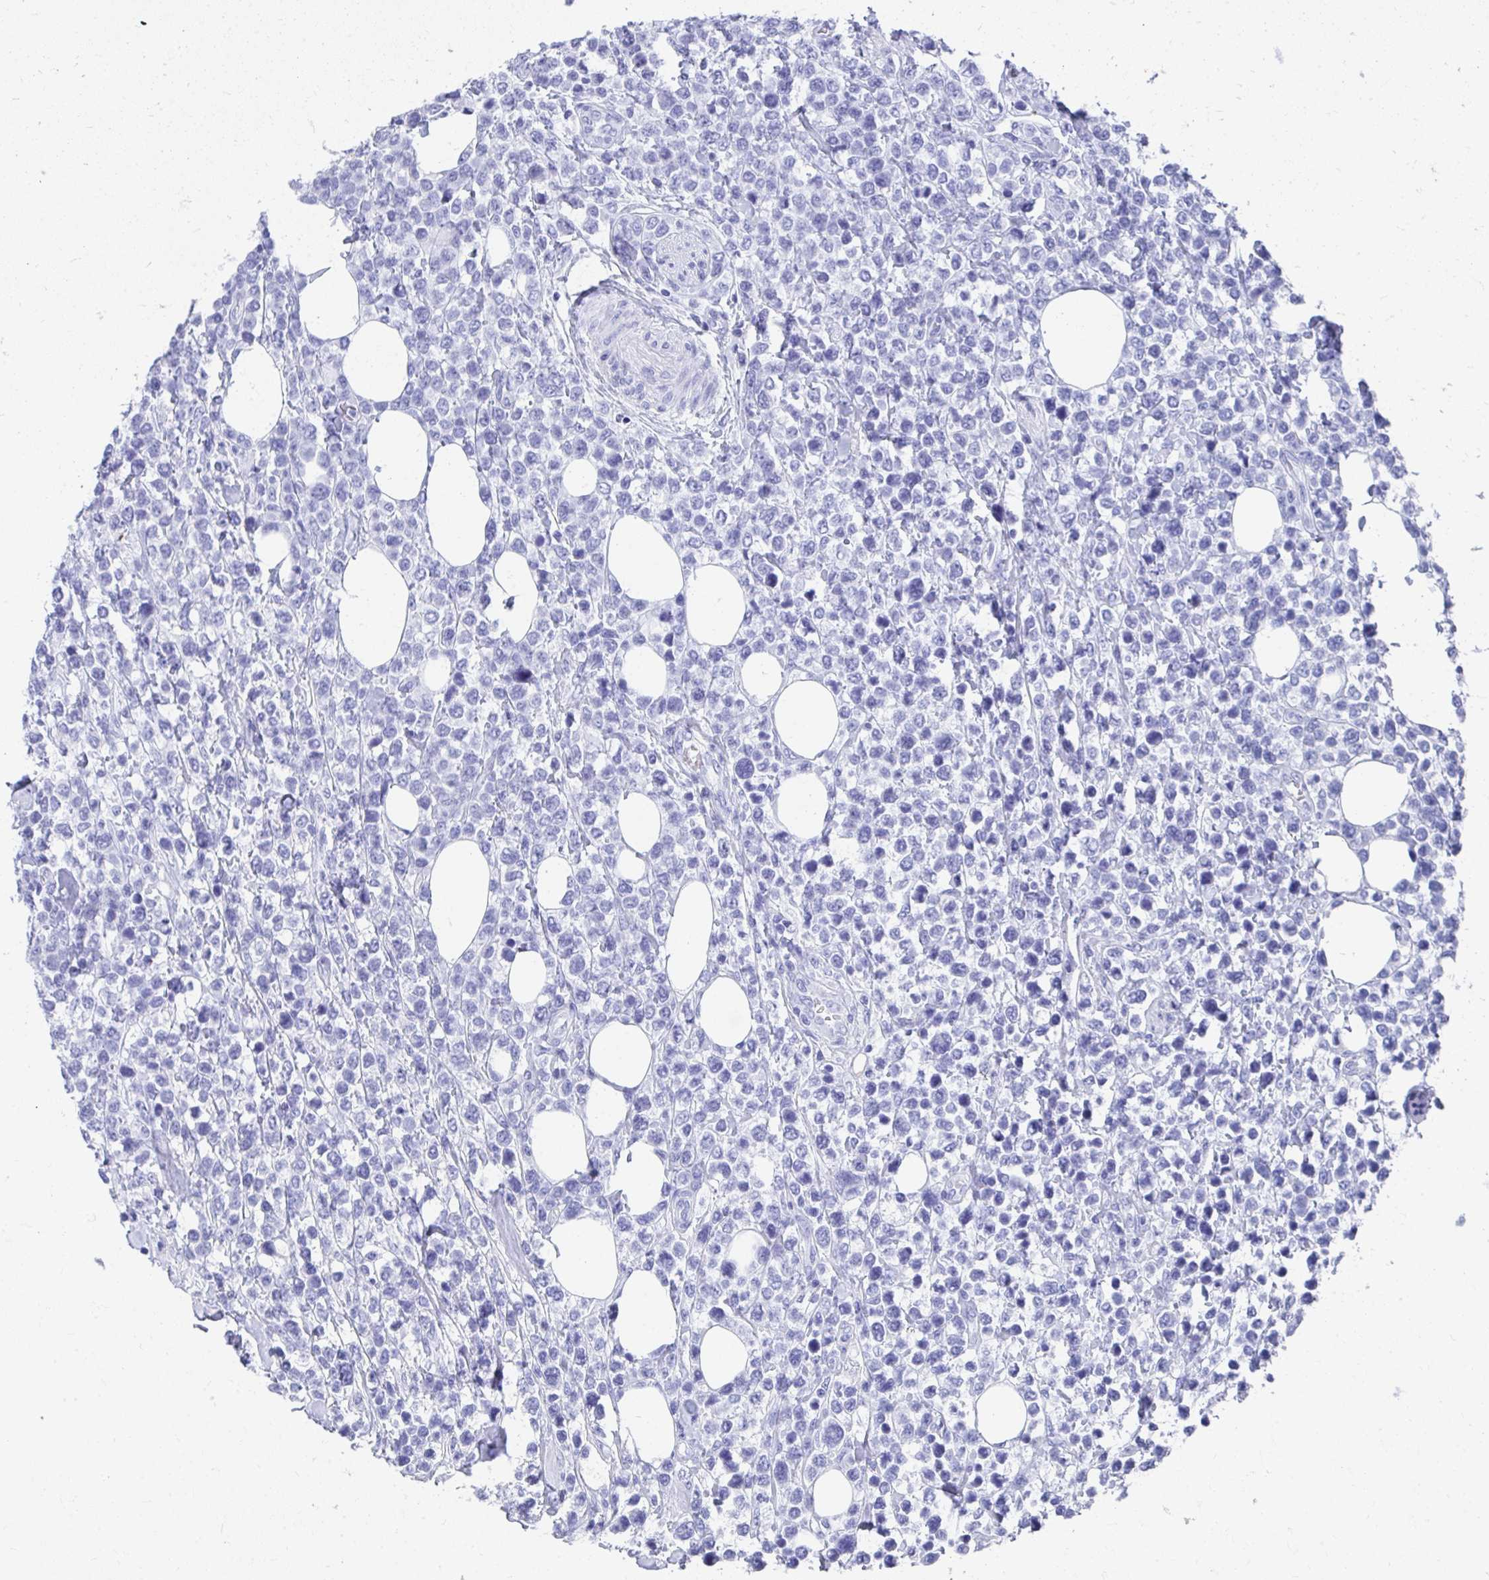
{"staining": {"intensity": "negative", "quantity": "none", "location": "none"}, "tissue": "lymphoma", "cell_type": "Tumor cells", "image_type": "cancer", "snomed": [{"axis": "morphology", "description": "Malignant lymphoma, non-Hodgkin's type, High grade"}, {"axis": "topography", "description": "Soft tissue"}], "caption": "Photomicrograph shows no significant protein expression in tumor cells of lymphoma.", "gene": "HGD", "patient": {"sex": "female", "age": 56}}